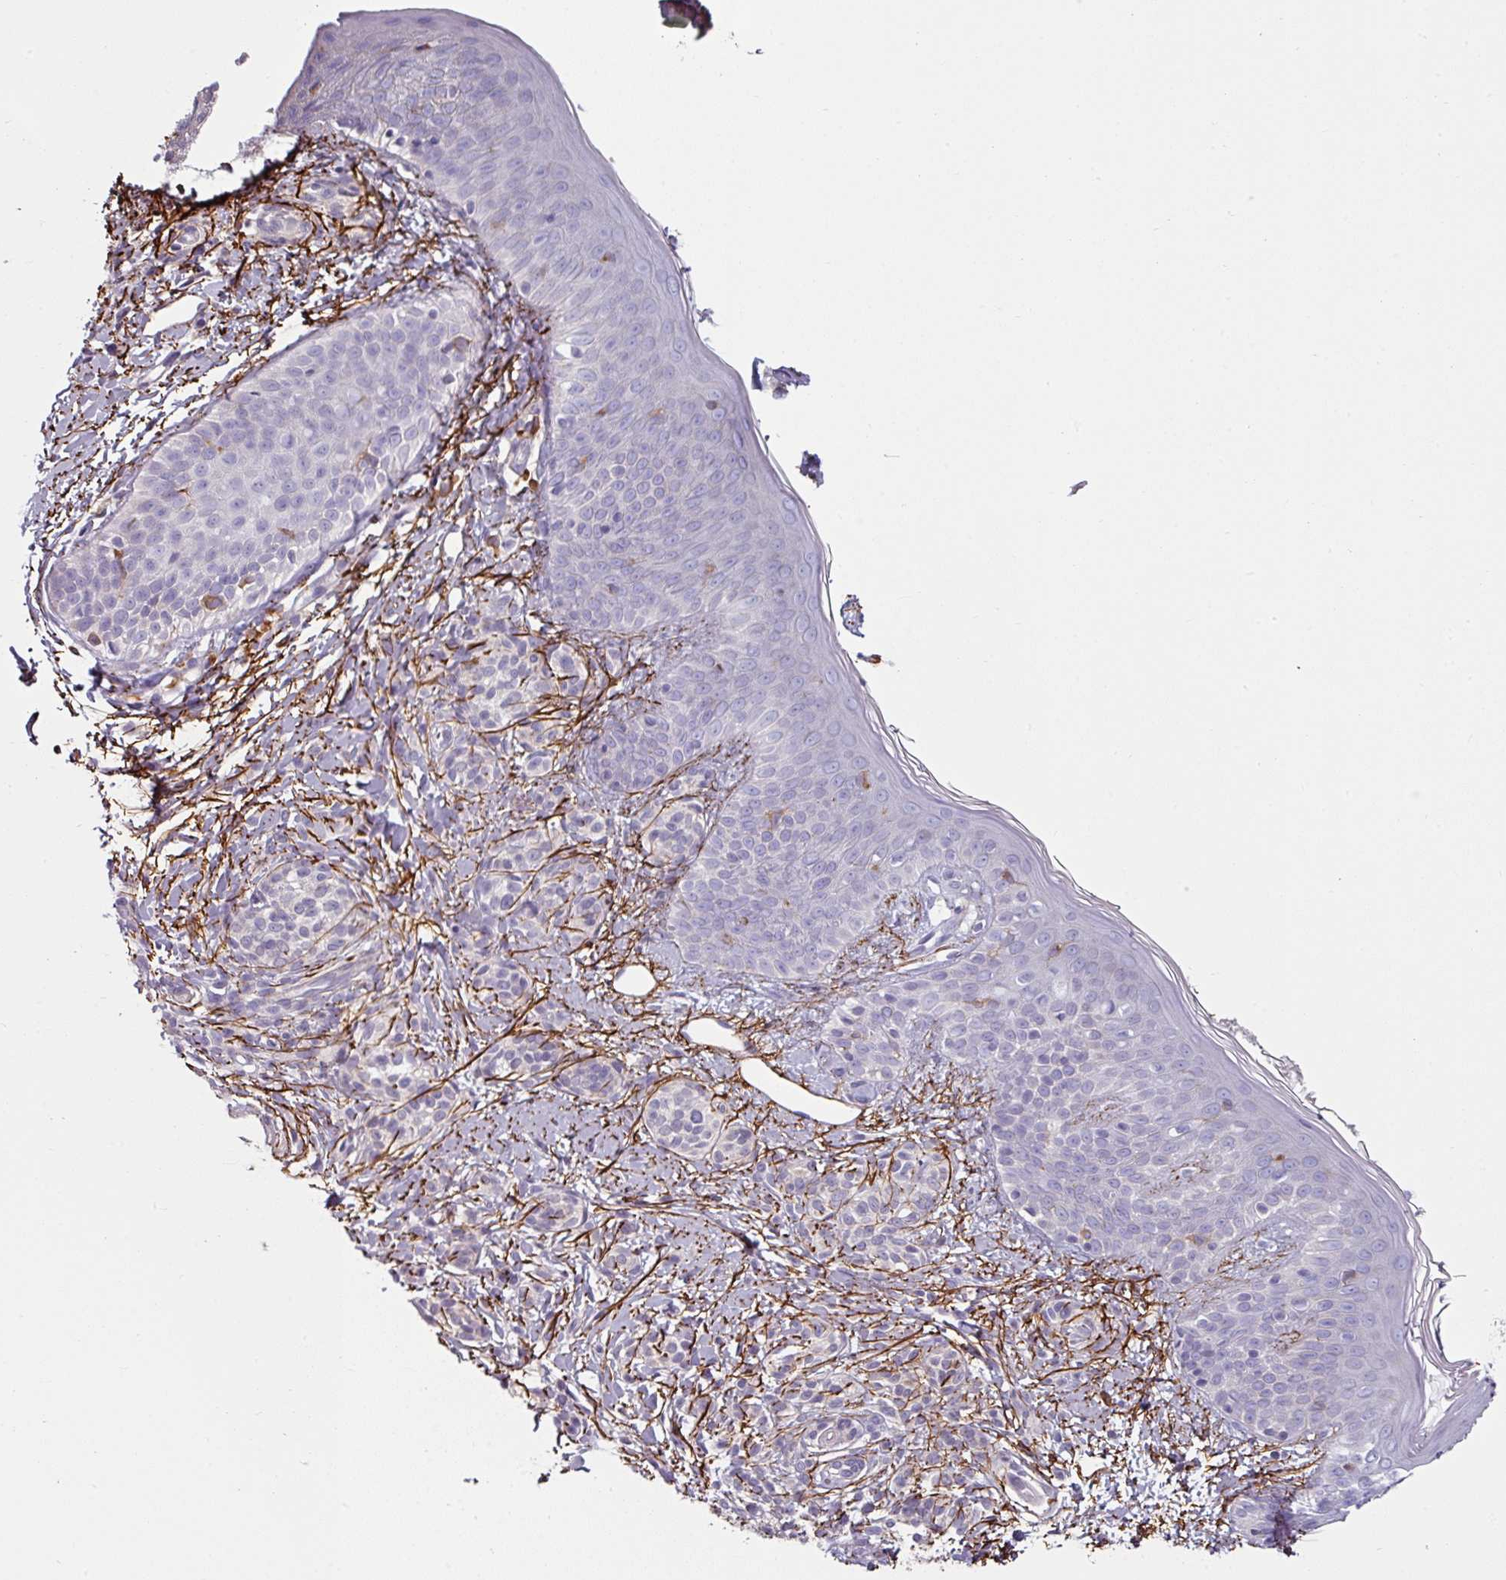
{"staining": {"intensity": "negative", "quantity": "none", "location": "none"}, "tissue": "skin", "cell_type": "Fibroblasts", "image_type": "normal", "snomed": [{"axis": "morphology", "description": "Normal tissue, NOS"}, {"axis": "topography", "description": "Skin"}], "caption": "Immunohistochemistry micrograph of benign human skin stained for a protein (brown), which reveals no expression in fibroblasts.", "gene": "MTMR14", "patient": {"sex": "male", "age": 16}}